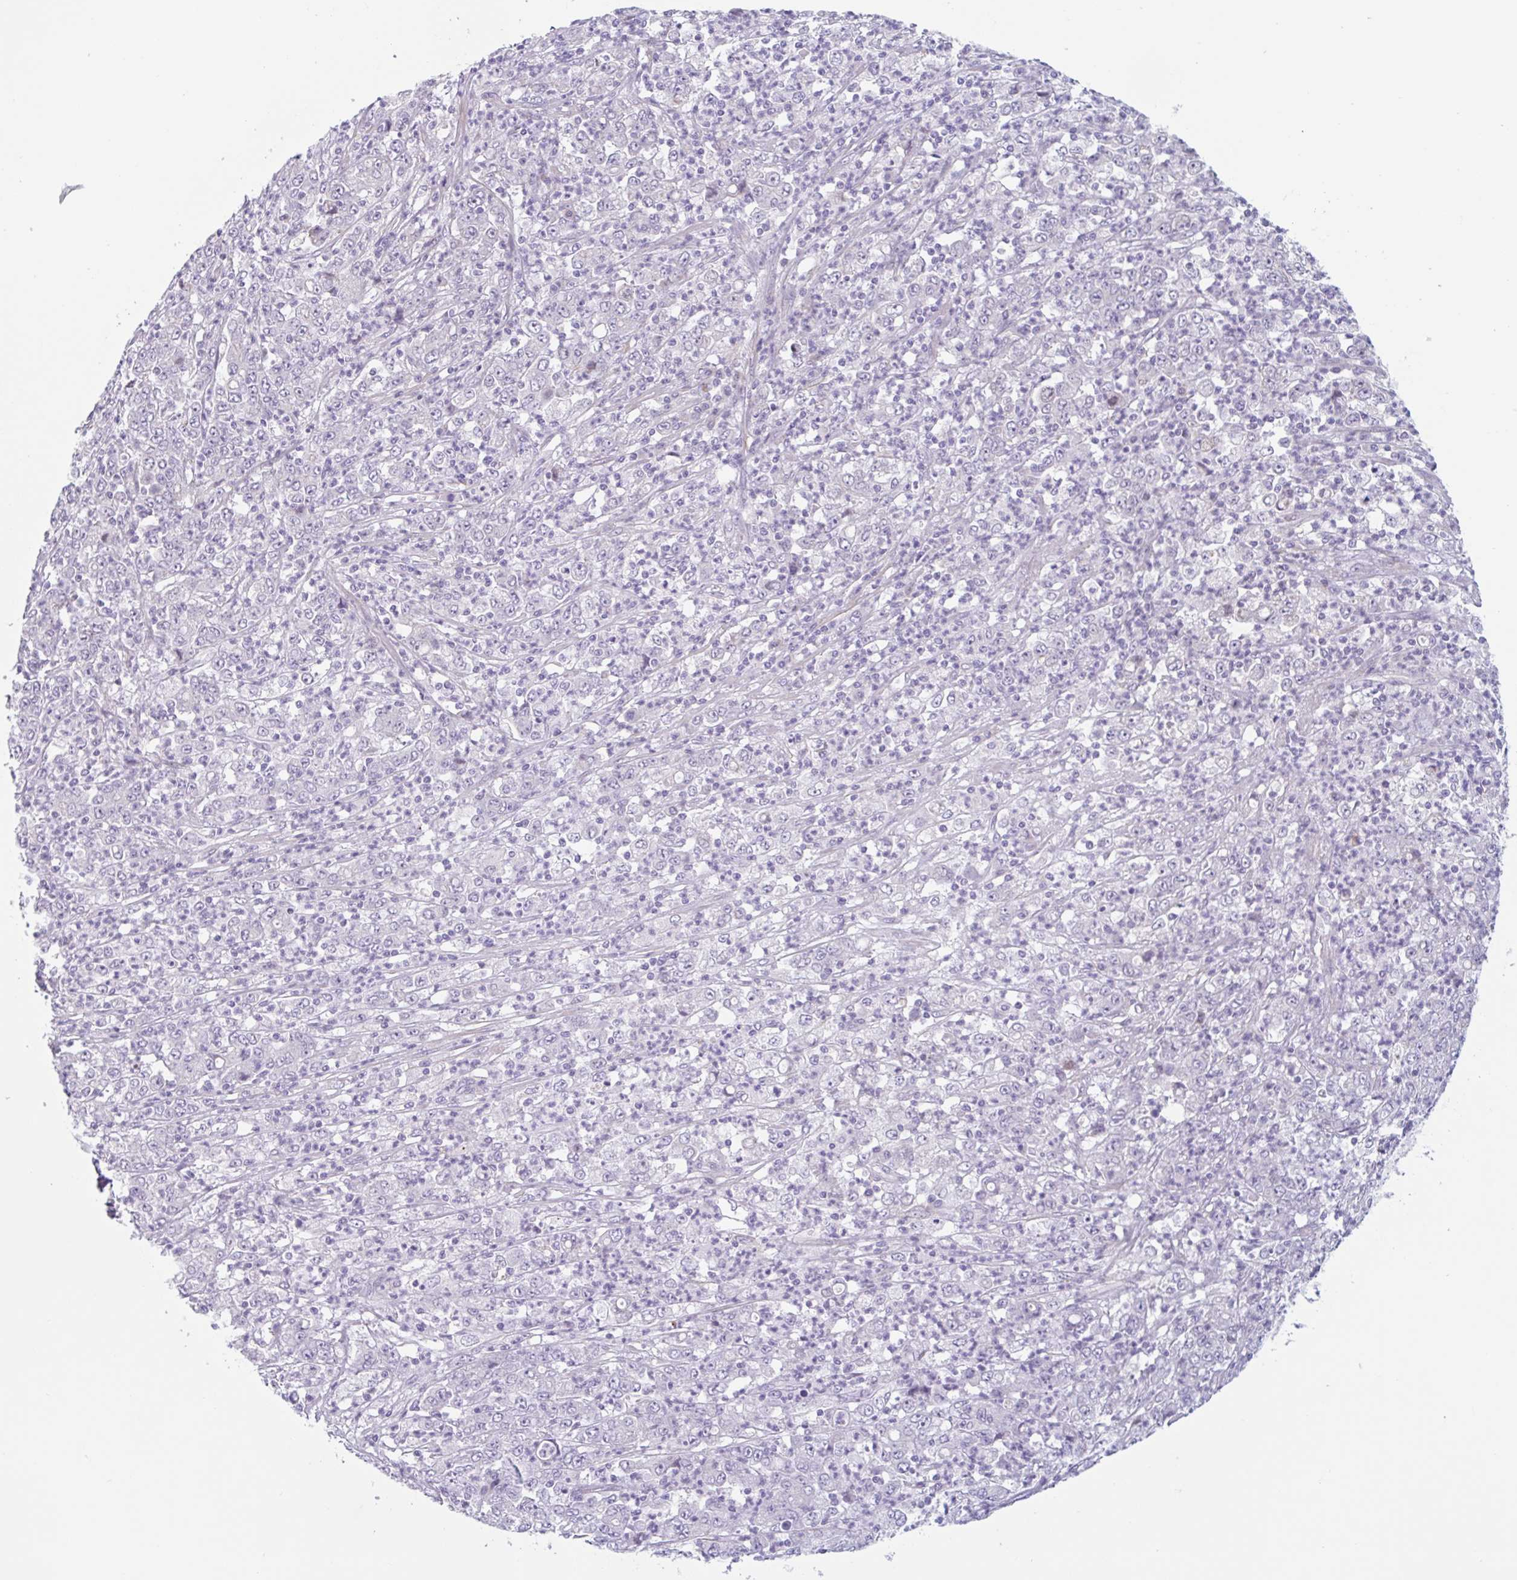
{"staining": {"intensity": "negative", "quantity": "none", "location": "none"}, "tissue": "stomach cancer", "cell_type": "Tumor cells", "image_type": "cancer", "snomed": [{"axis": "morphology", "description": "Adenocarcinoma, NOS"}, {"axis": "topography", "description": "Stomach, lower"}], "caption": "Immunohistochemical staining of human stomach adenocarcinoma shows no significant positivity in tumor cells.", "gene": "MYH10", "patient": {"sex": "female", "age": 71}}